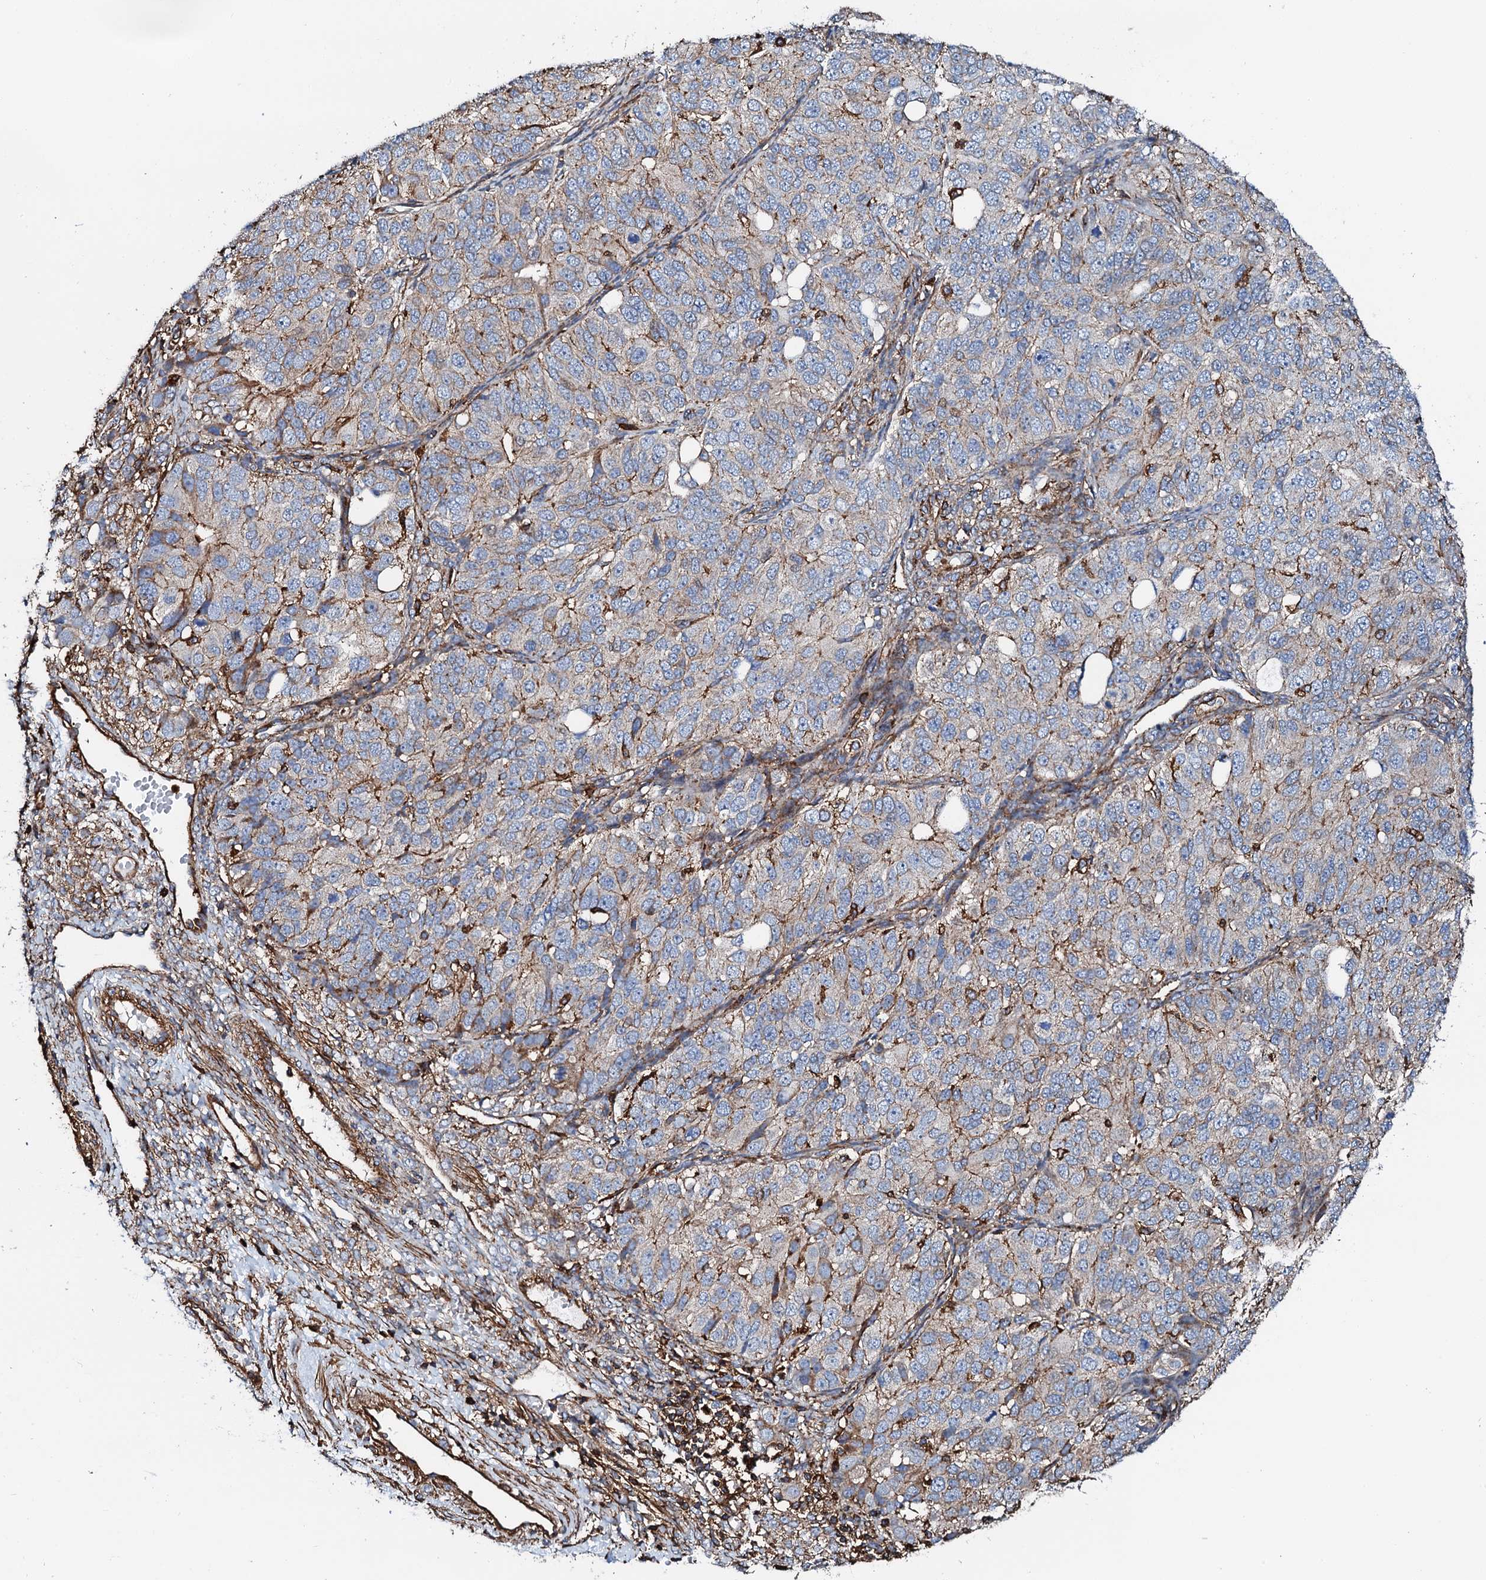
{"staining": {"intensity": "moderate", "quantity": "<25%", "location": "cytoplasmic/membranous"}, "tissue": "ovarian cancer", "cell_type": "Tumor cells", "image_type": "cancer", "snomed": [{"axis": "morphology", "description": "Carcinoma, endometroid"}, {"axis": "topography", "description": "Ovary"}], "caption": "High-power microscopy captured an immunohistochemistry micrograph of ovarian cancer, revealing moderate cytoplasmic/membranous staining in about <25% of tumor cells.", "gene": "INTS10", "patient": {"sex": "female", "age": 51}}